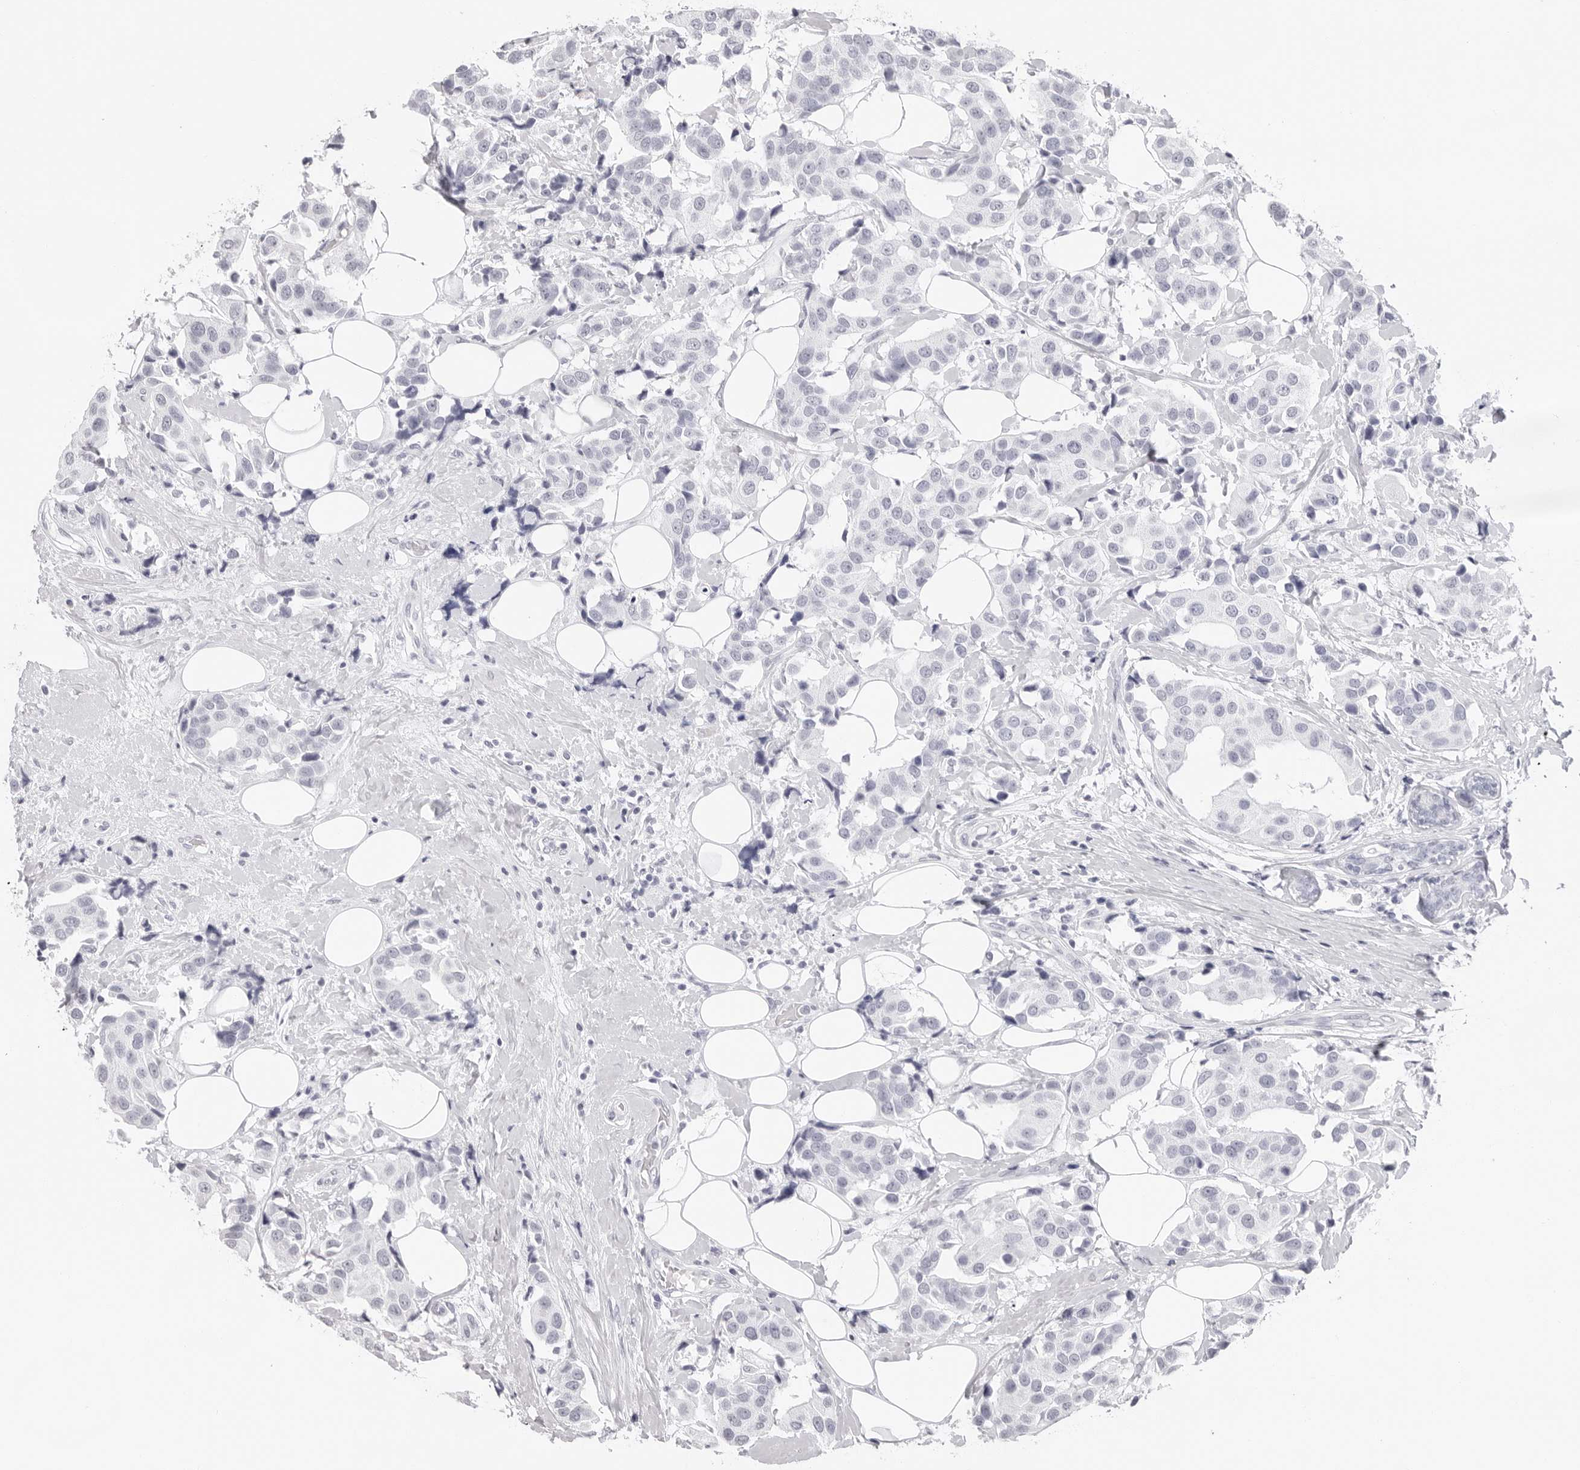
{"staining": {"intensity": "negative", "quantity": "none", "location": "none"}, "tissue": "breast cancer", "cell_type": "Tumor cells", "image_type": "cancer", "snomed": [{"axis": "morphology", "description": "Normal tissue, NOS"}, {"axis": "morphology", "description": "Duct carcinoma"}, {"axis": "topography", "description": "Breast"}], "caption": "Micrograph shows no significant protein expression in tumor cells of breast cancer (intraductal carcinoma). (DAB (3,3'-diaminobenzidine) immunohistochemistry (IHC), high magnification).", "gene": "CST5", "patient": {"sex": "female", "age": 39}}